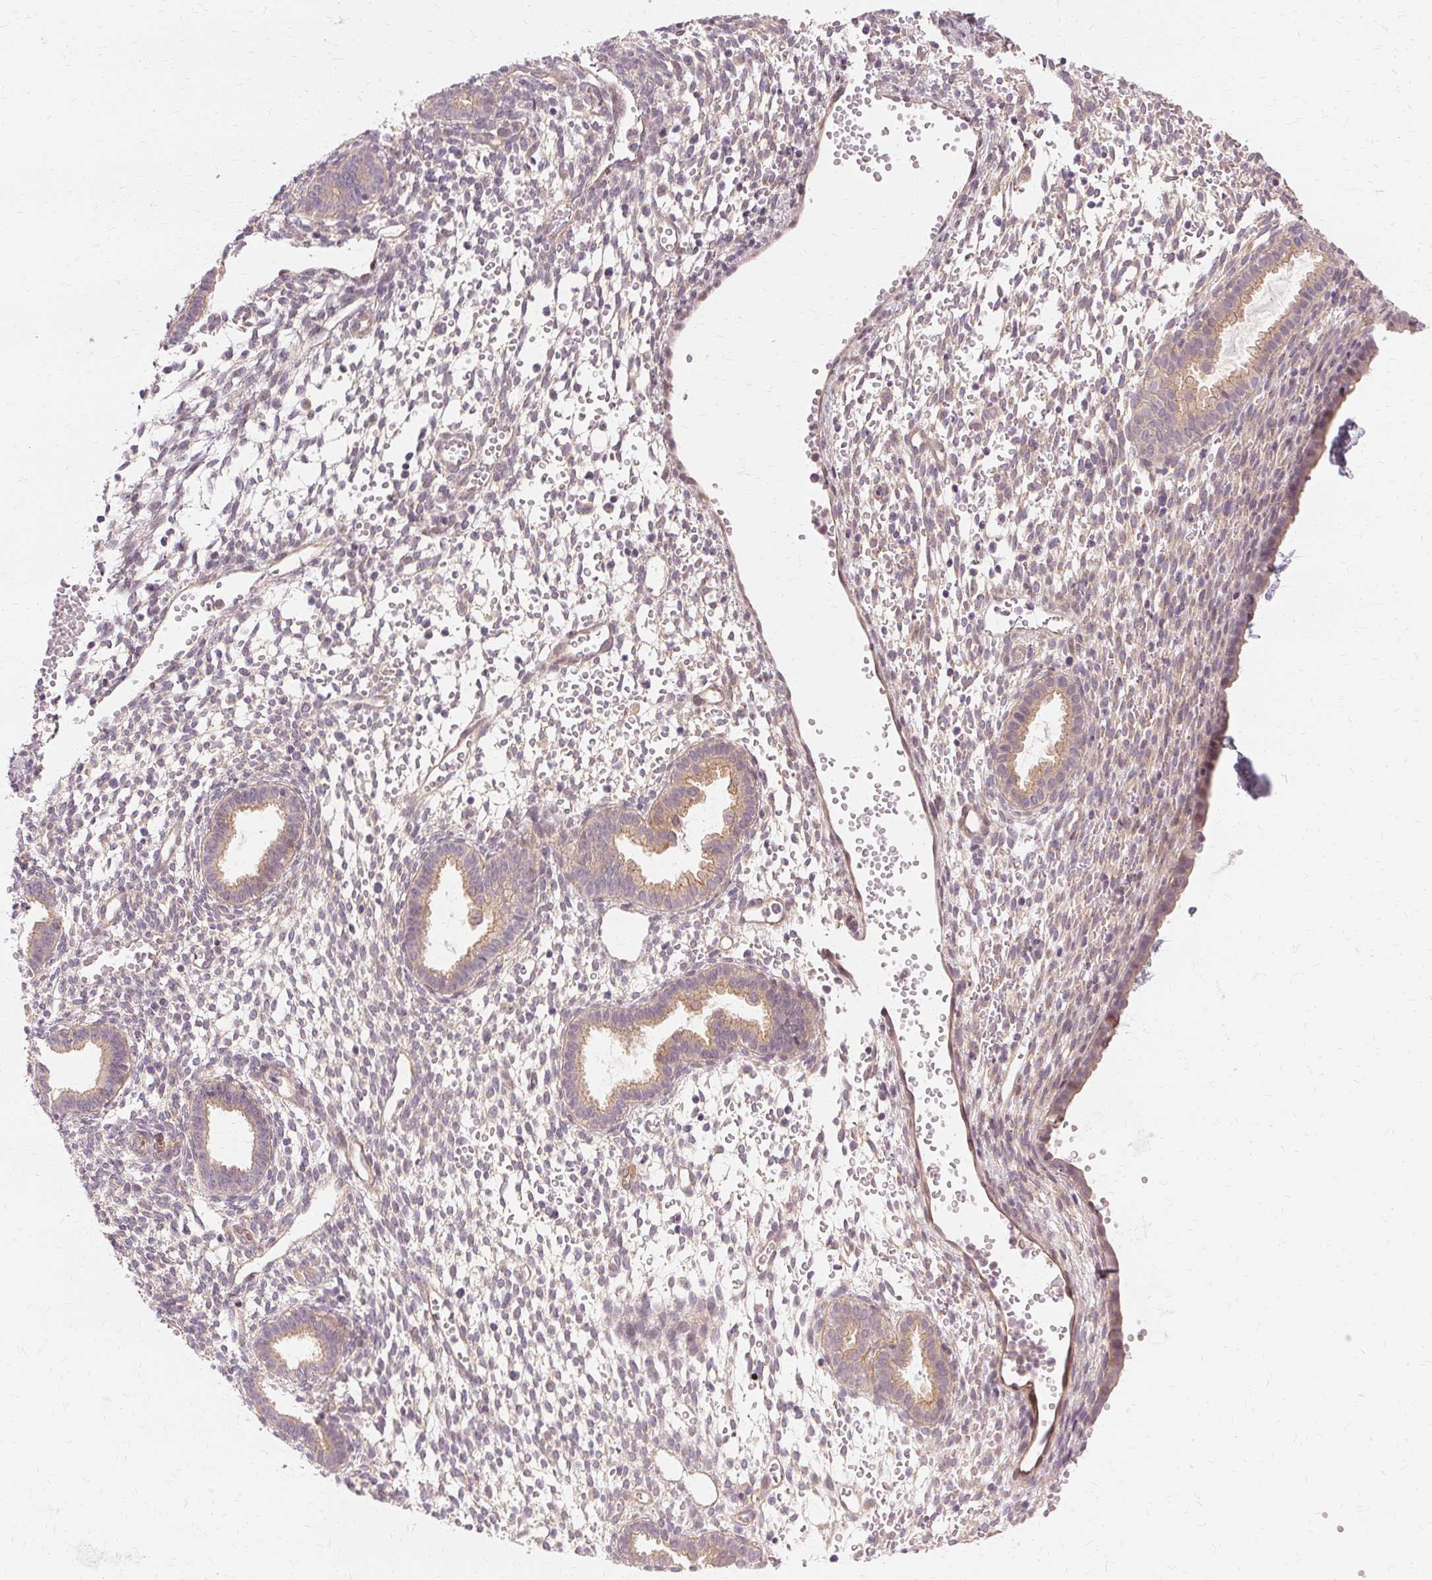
{"staining": {"intensity": "negative", "quantity": "none", "location": "none"}, "tissue": "endometrium", "cell_type": "Cells in endometrial stroma", "image_type": "normal", "snomed": [{"axis": "morphology", "description": "Normal tissue, NOS"}, {"axis": "topography", "description": "Endometrium"}], "caption": "Immunohistochemistry image of normal human endometrium stained for a protein (brown), which displays no expression in cells in endometrial stroma. (DAB (3,3'-diaminobenzidine) immunohistochemistry (IHC) with hematoxylin counter stain).", "gene": "USP8", "patient": {"sex": "female", "age": 36}}